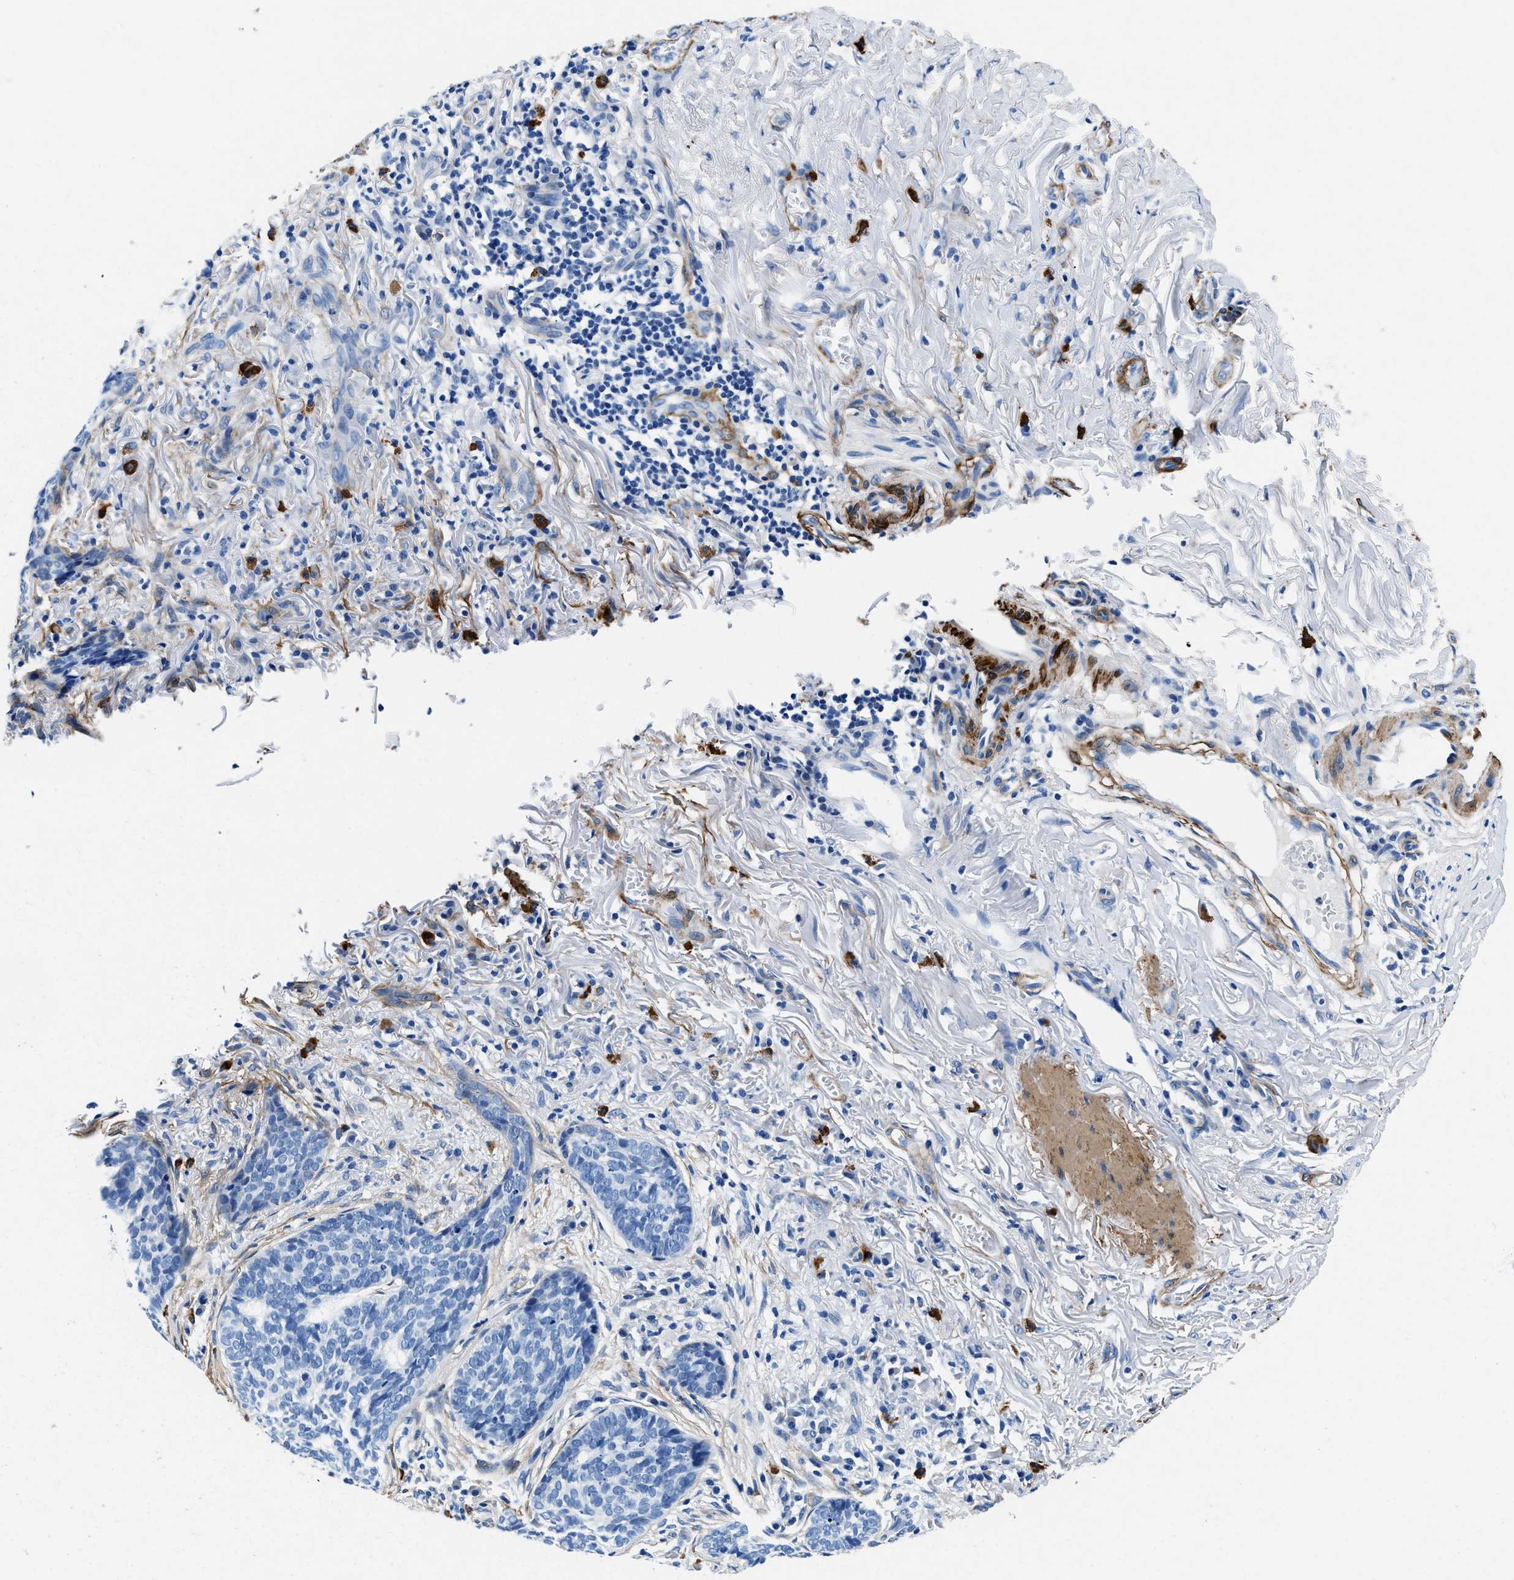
{"staining": {"intensity": "negative", "quantity": "none", "location": "none"}, "tissue": "skin cancer", "cell_type": "Tumor cells", "image_type": "cancer", "snomed": [{"axis": "morphology", "description": "Basal cell carcinoma"}, {"axis": "topography", "description": "Skin"}], "caption": "DAB immunohistochemical staining of human basal cell carcinoma (skin) displays no significant positivity in tumor cells. (DAB (3,3'-diaminobenzidine) IHC, high magnification).", "gene": "TEX261", "patient": {"sex": "male", "age": 85}}